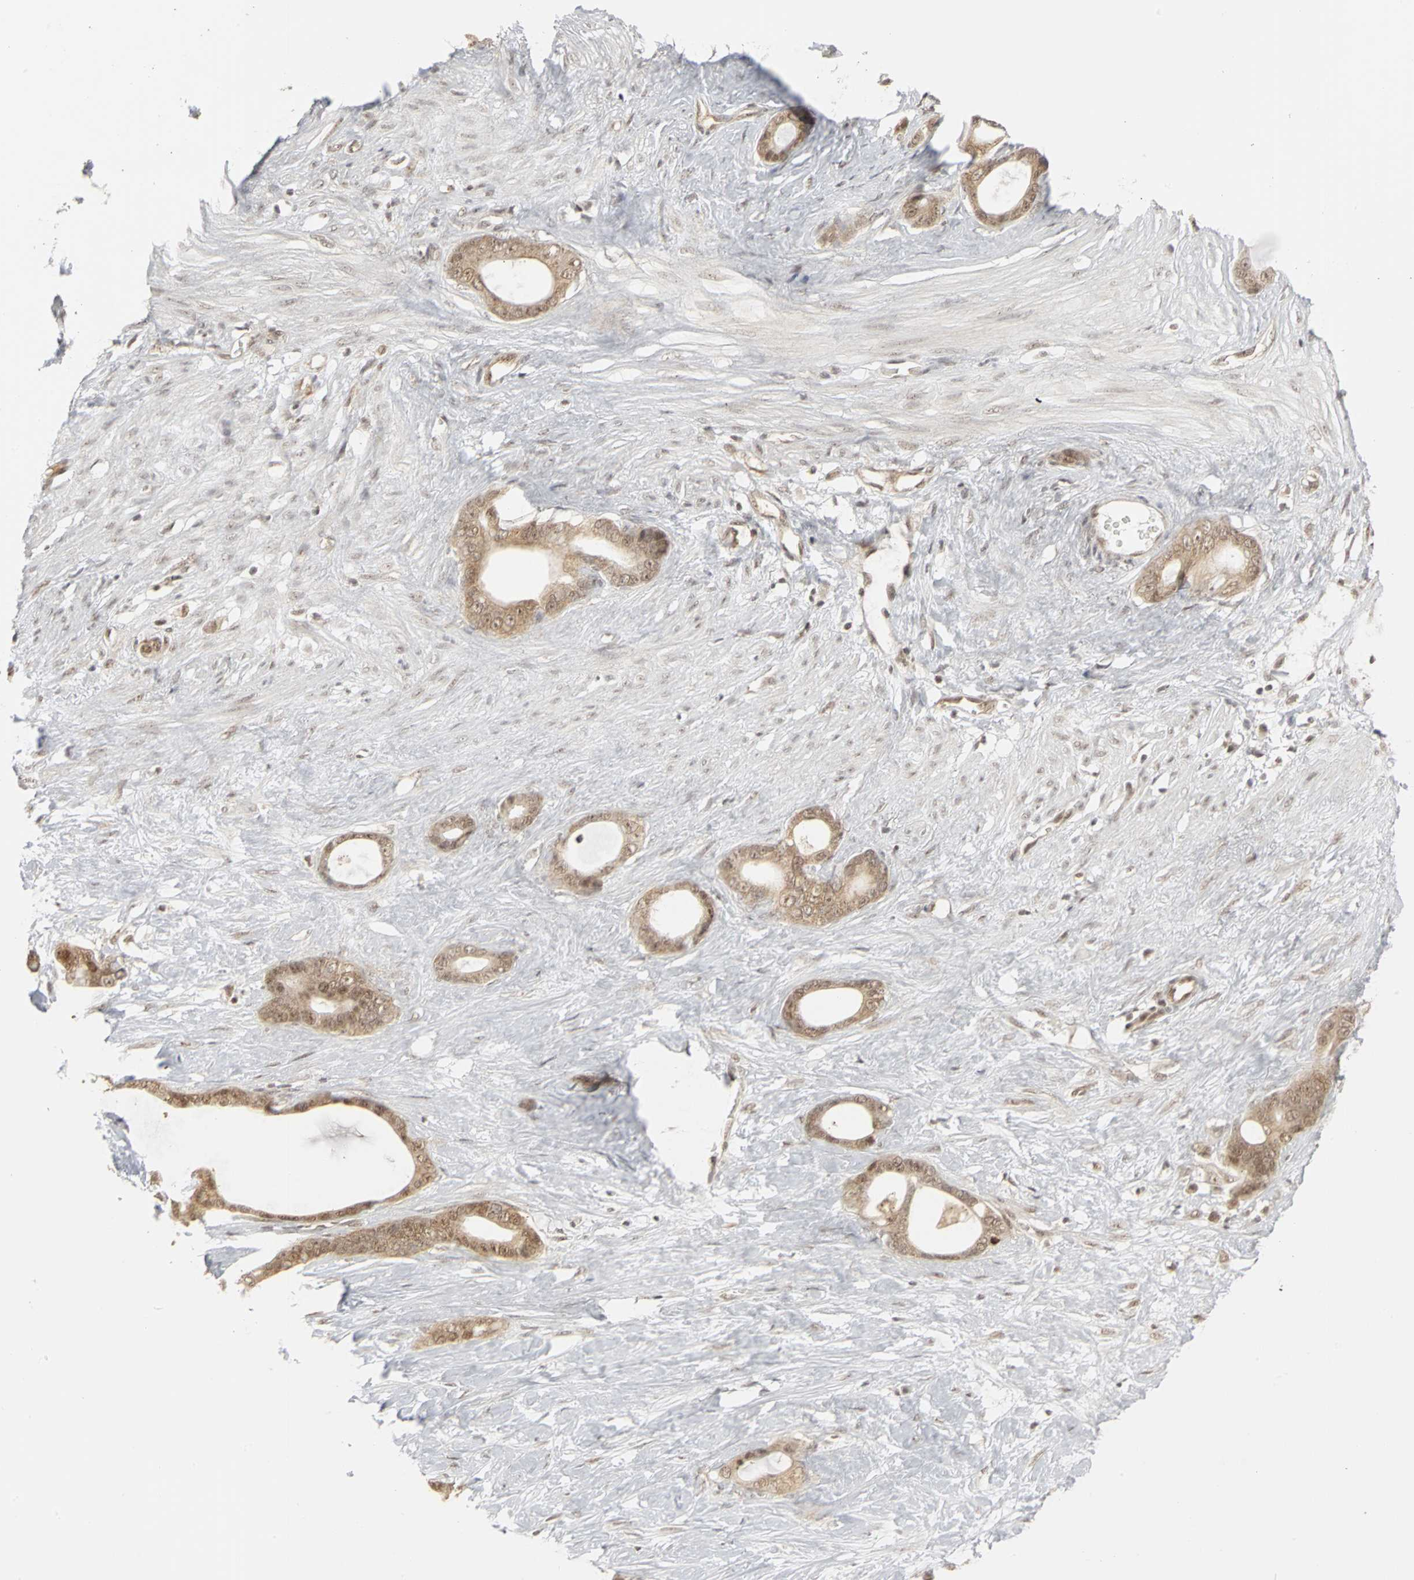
{"staining": {"intensity": "moderate", "quantity": ">75%", "location": "cytoplasmic/membranous,nuclear"}, "tissue": "stomach cancer", "cell_type": "Tumor cells", "image_type": "cancer", "snomed": [{"axis": "morphology", "description": "Adenocarcinoma, NOS"}, {"axis": "topography", "description": "Stomach"}], "caption": "High-magnification brightfield microscopy of adenocarcinoma (stomach) stained with DAB (brown) and counterstained with hematoxylin (blue). tumor cells exhibit moderate cytoplasmic/membranous and nuclear staining is present in approximately>75% of cells.", "gene": "CSNK2B", "patient": {"sex": "female", "age": 75}}